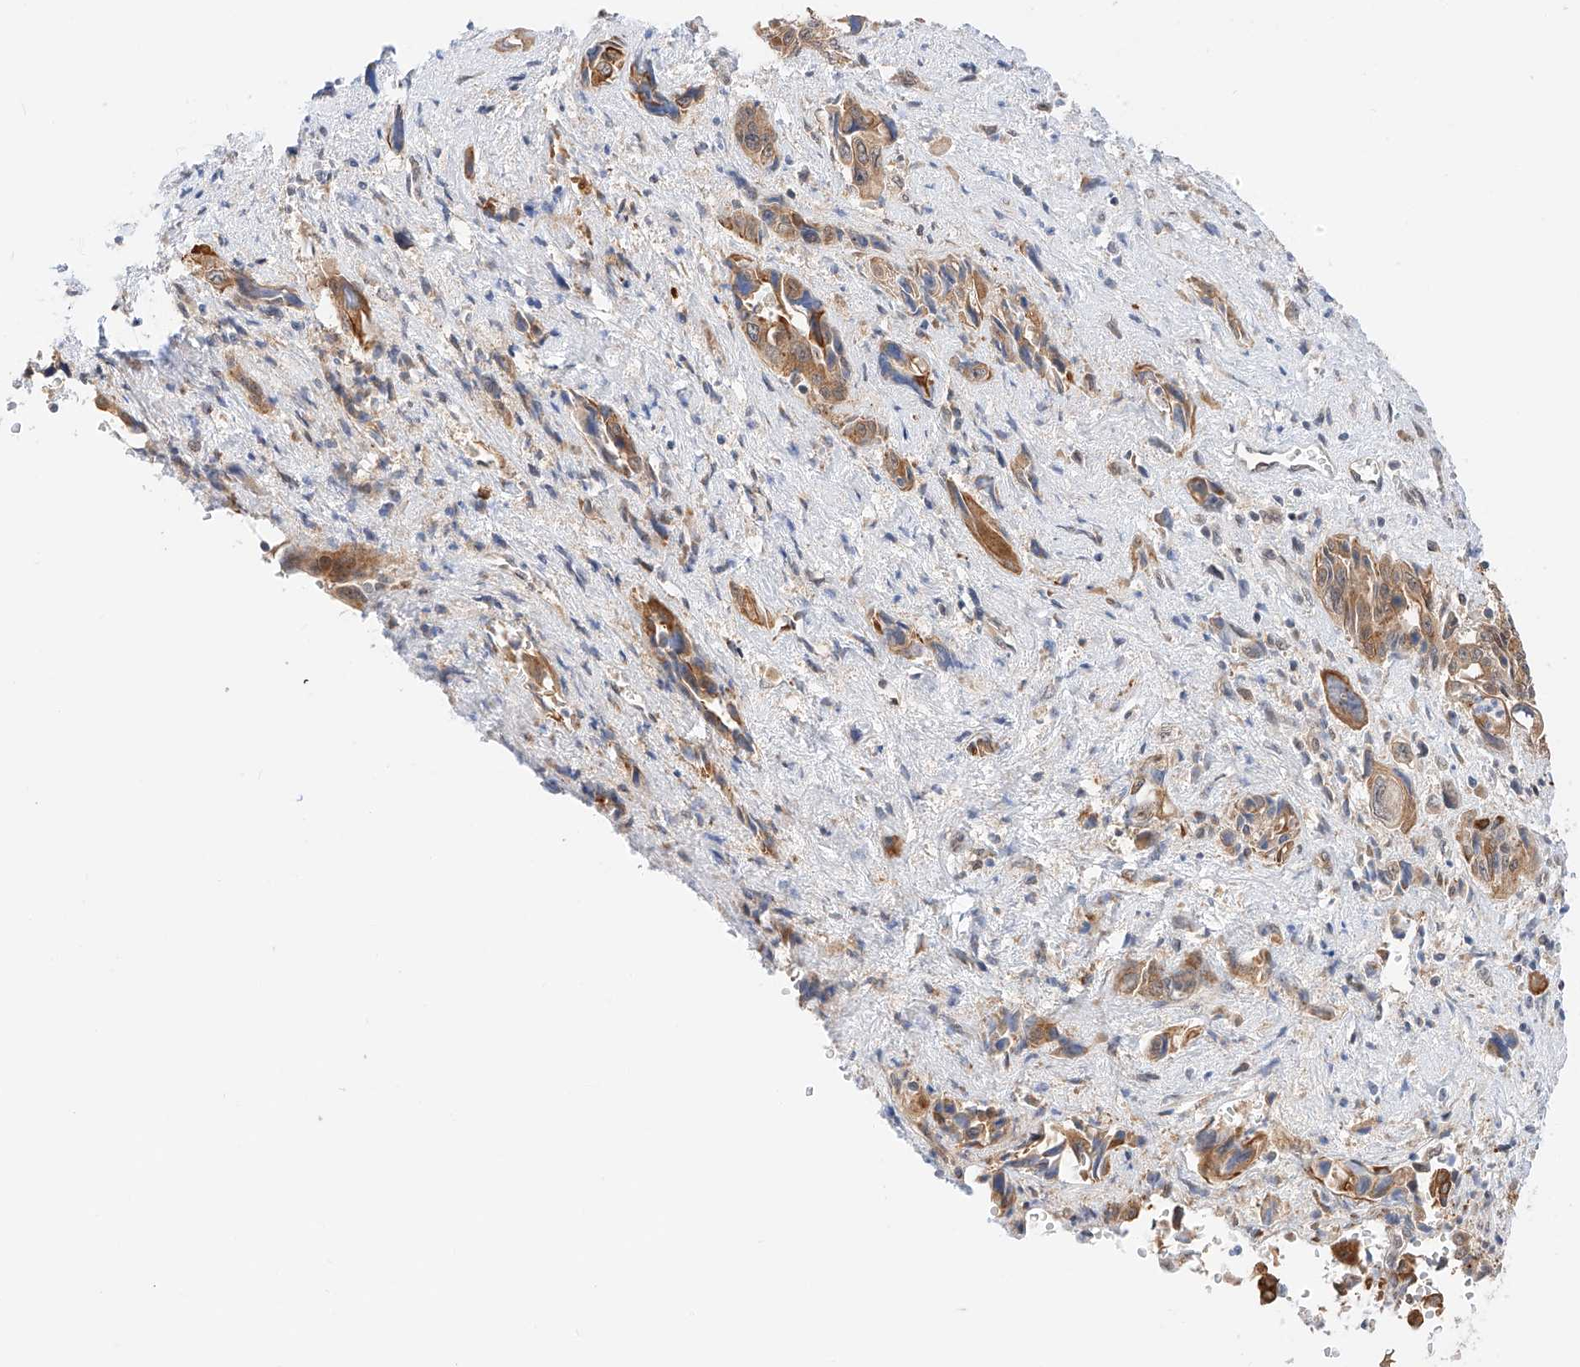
{"staining": {"intensity": "moderate", "quantity": ">75%", "location": "cytoplasmic/membranous"}, "tissue": "pancreatic cancer", "cell_type": "Tumor cells", "image_type": "cancer", "snomed": [{"axis": "morphology", "description": "Adenocarcinoma, NOS"}, {"axis": "topography", "description": "Pancreas"}], "caption": "There is medium levels of moderate cytoplasmic/membranous staining in tumor cells of pancreatic adenocarcinoma, as demonstrated by immunohistochemical staining (brown color).", "gene": "CARMIL1", "patient": {"sex": "male", "age": 46}}